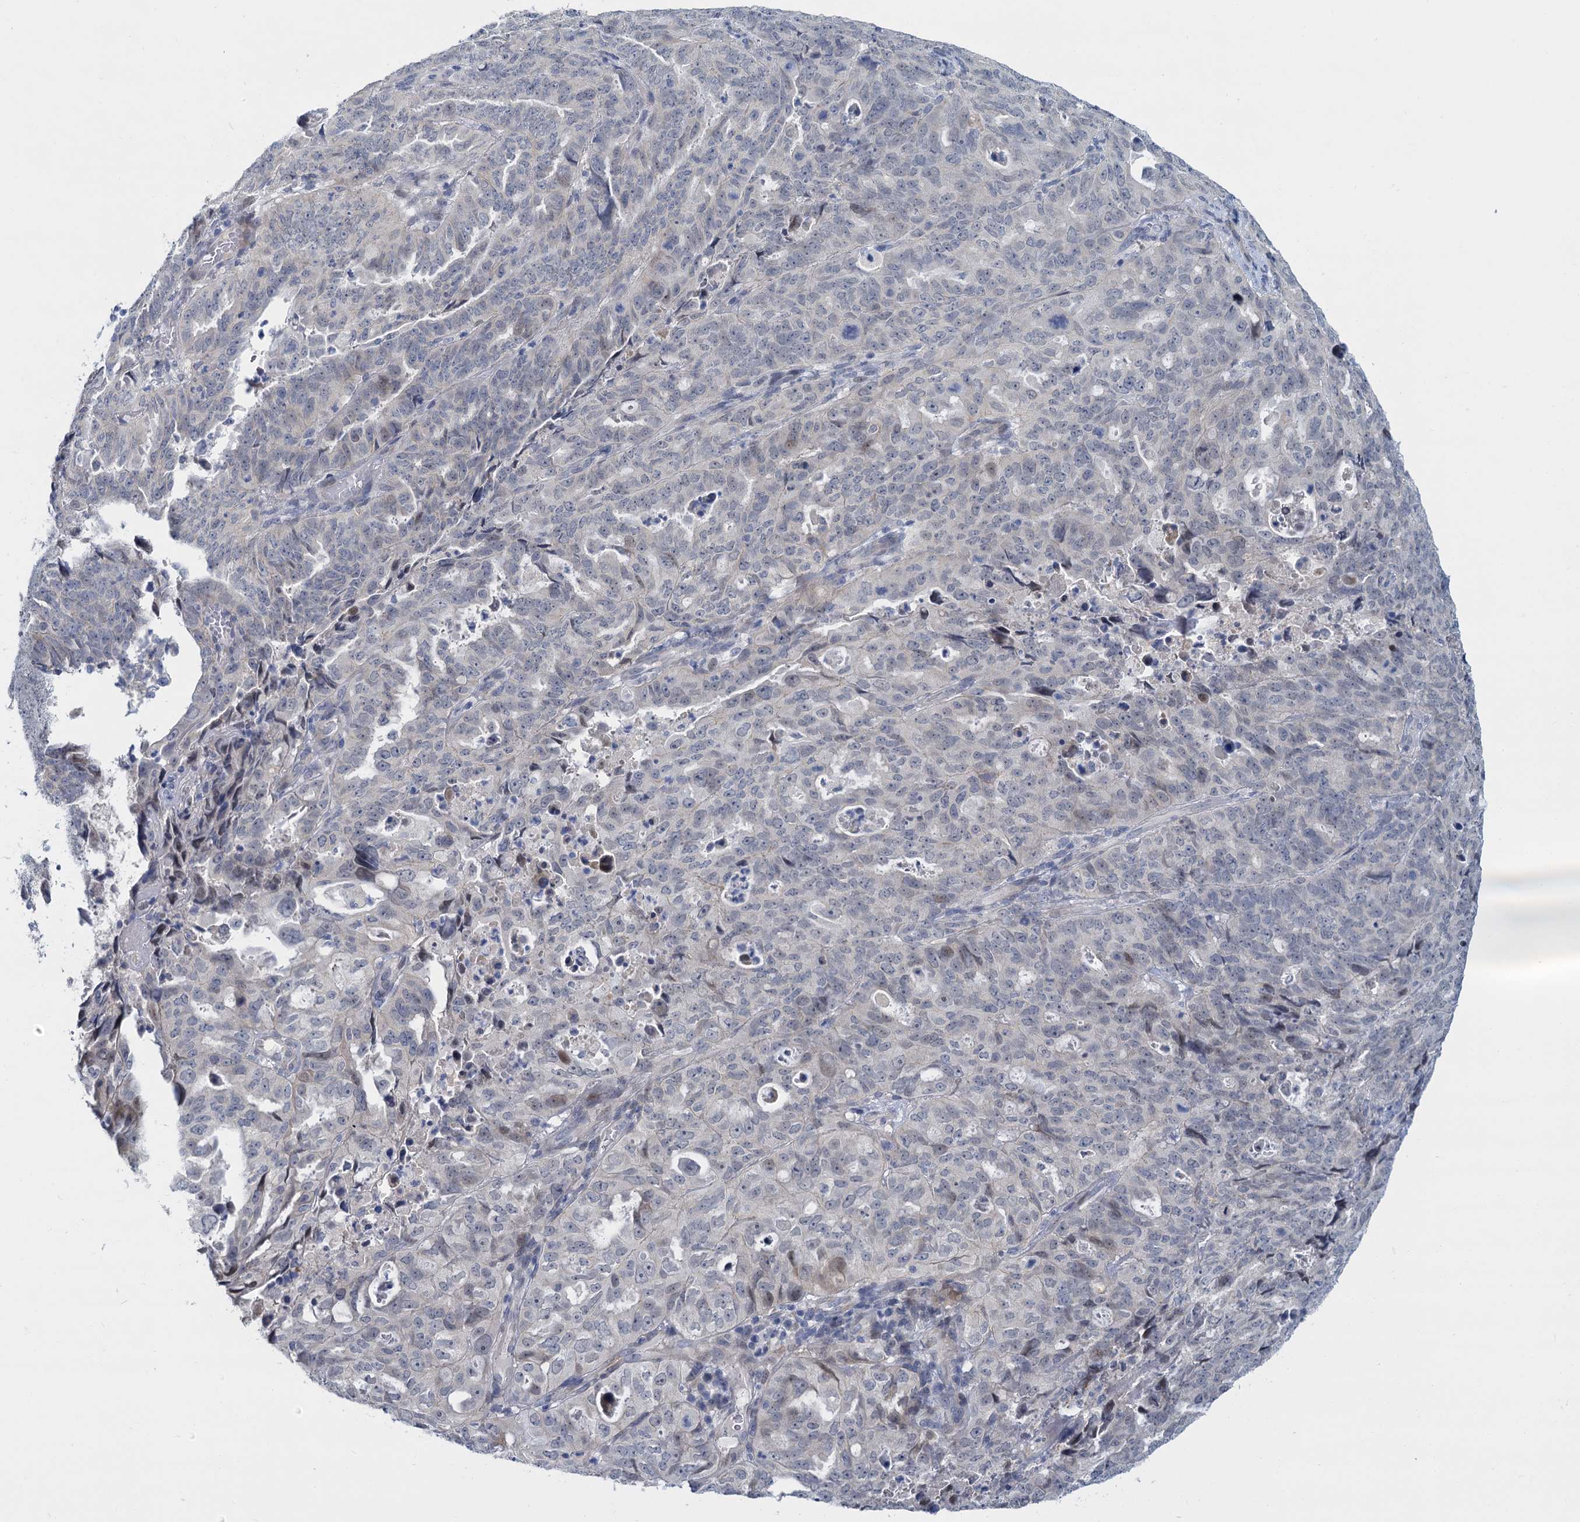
{"staining": {"intensity": "negative", "quantity": "none", "location": "none"}, "tissue": "endometrial cancer", "cell_type": "Tumor cells", "image_type": "cancer", "snomed": [{"axis": "morphology", "description": "Adenocarcinoma, NOS"}, {"axis": "topography", "description": "Endometrium"}], "caption": "Tumor cells show no significant staining in endometrial adenocarcinoma.", "gene": "ACRBP", "patient": {"sex": "female", "age": 65}}